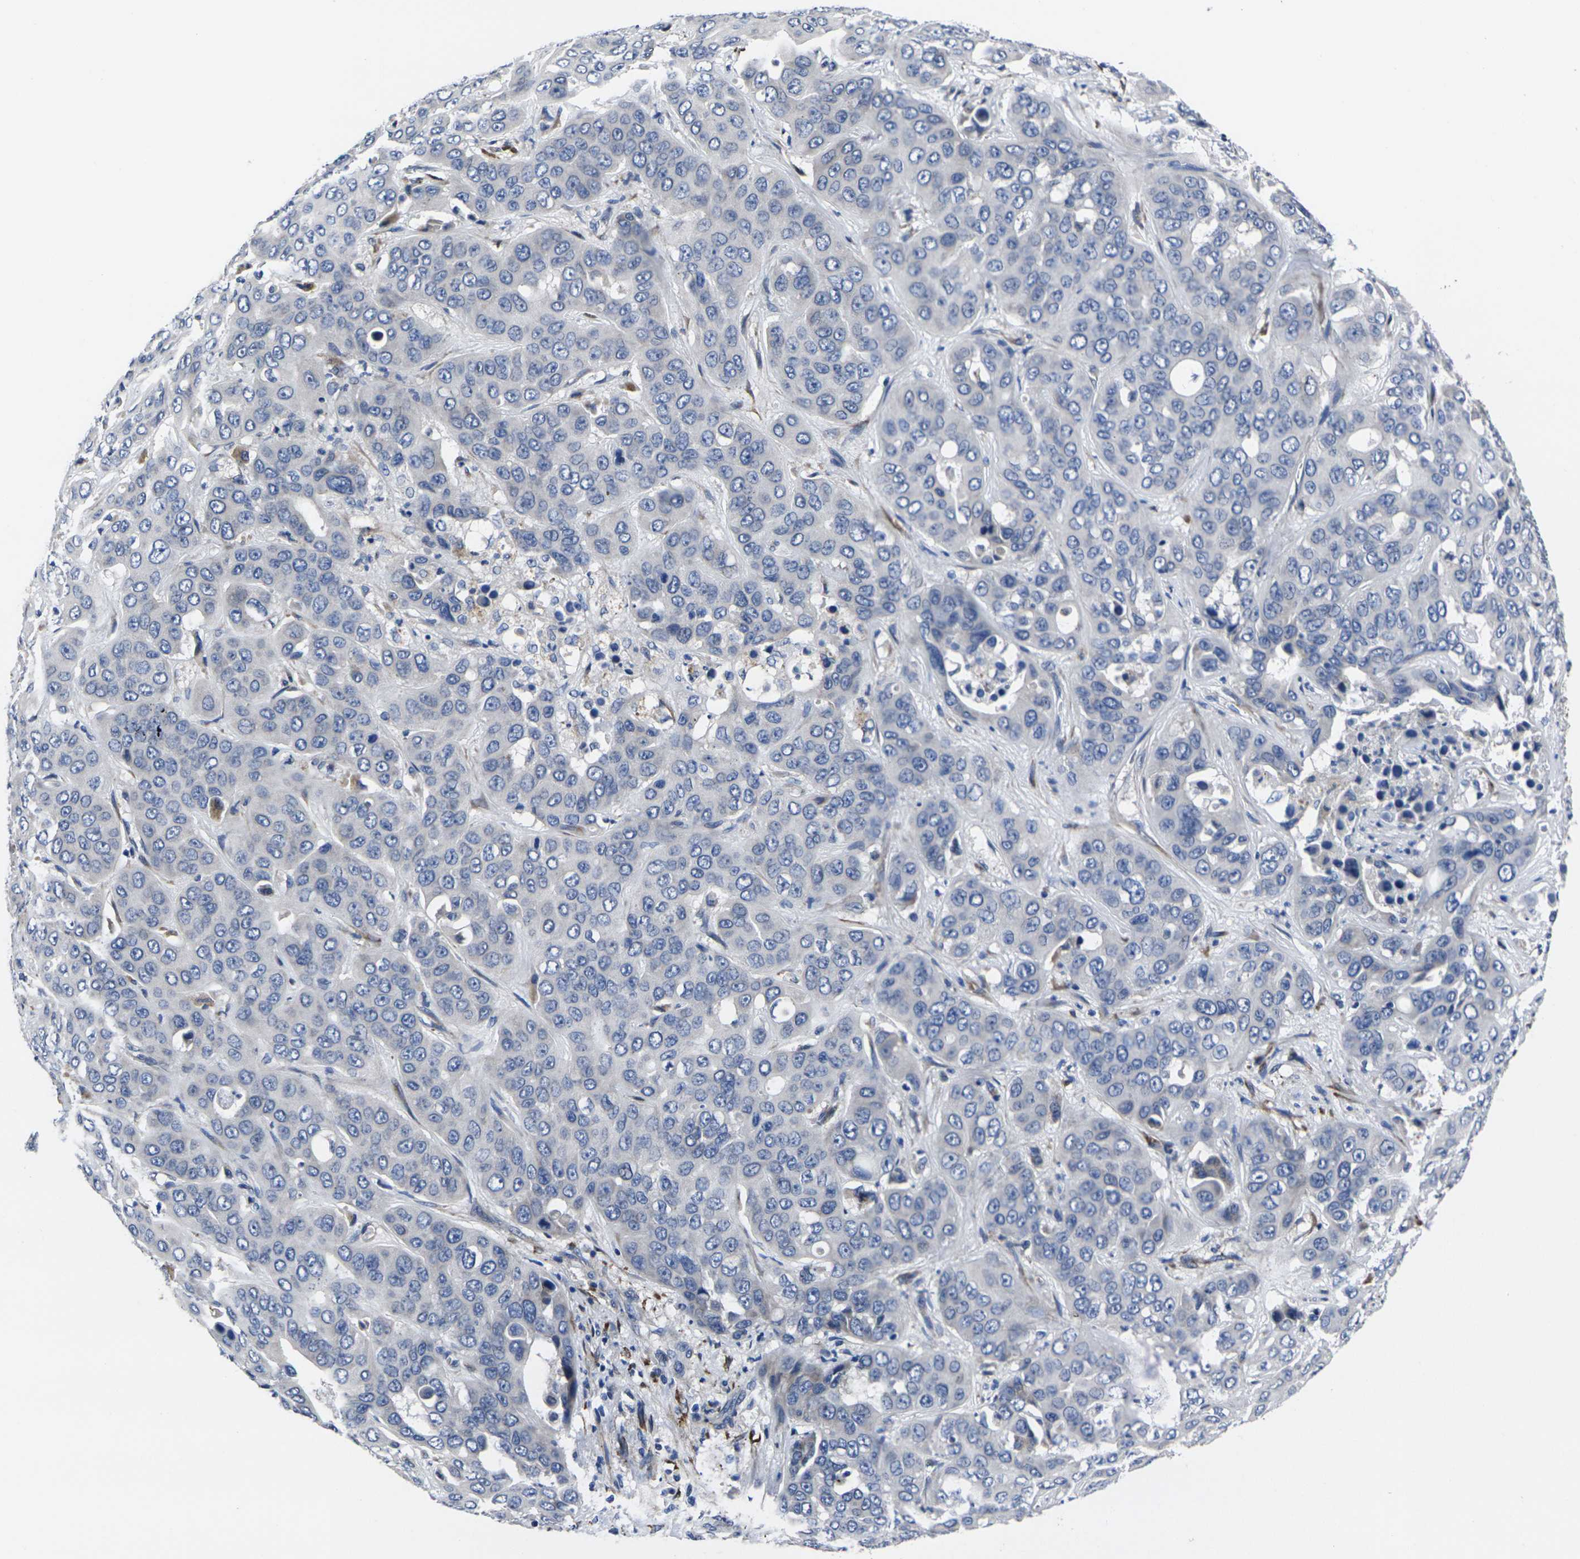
{"staining": {"intensity": "negative", "quantity": "none", "location": "none"}, "tissue": "liver cancer", "cell_type": "Tumor cells", "image_type": "cancer", "snomed": [{"axis": "morphology", "description": "Cholangiocarcinoma"}, {"axis": "topography", "description": "Liver"}], "caption": "Immunohistochemical staining of human liver cancer displays no significant expression in tumor cells.", "gene": "CYP2C8", "patient": {"sex": "female", "age": 52}}